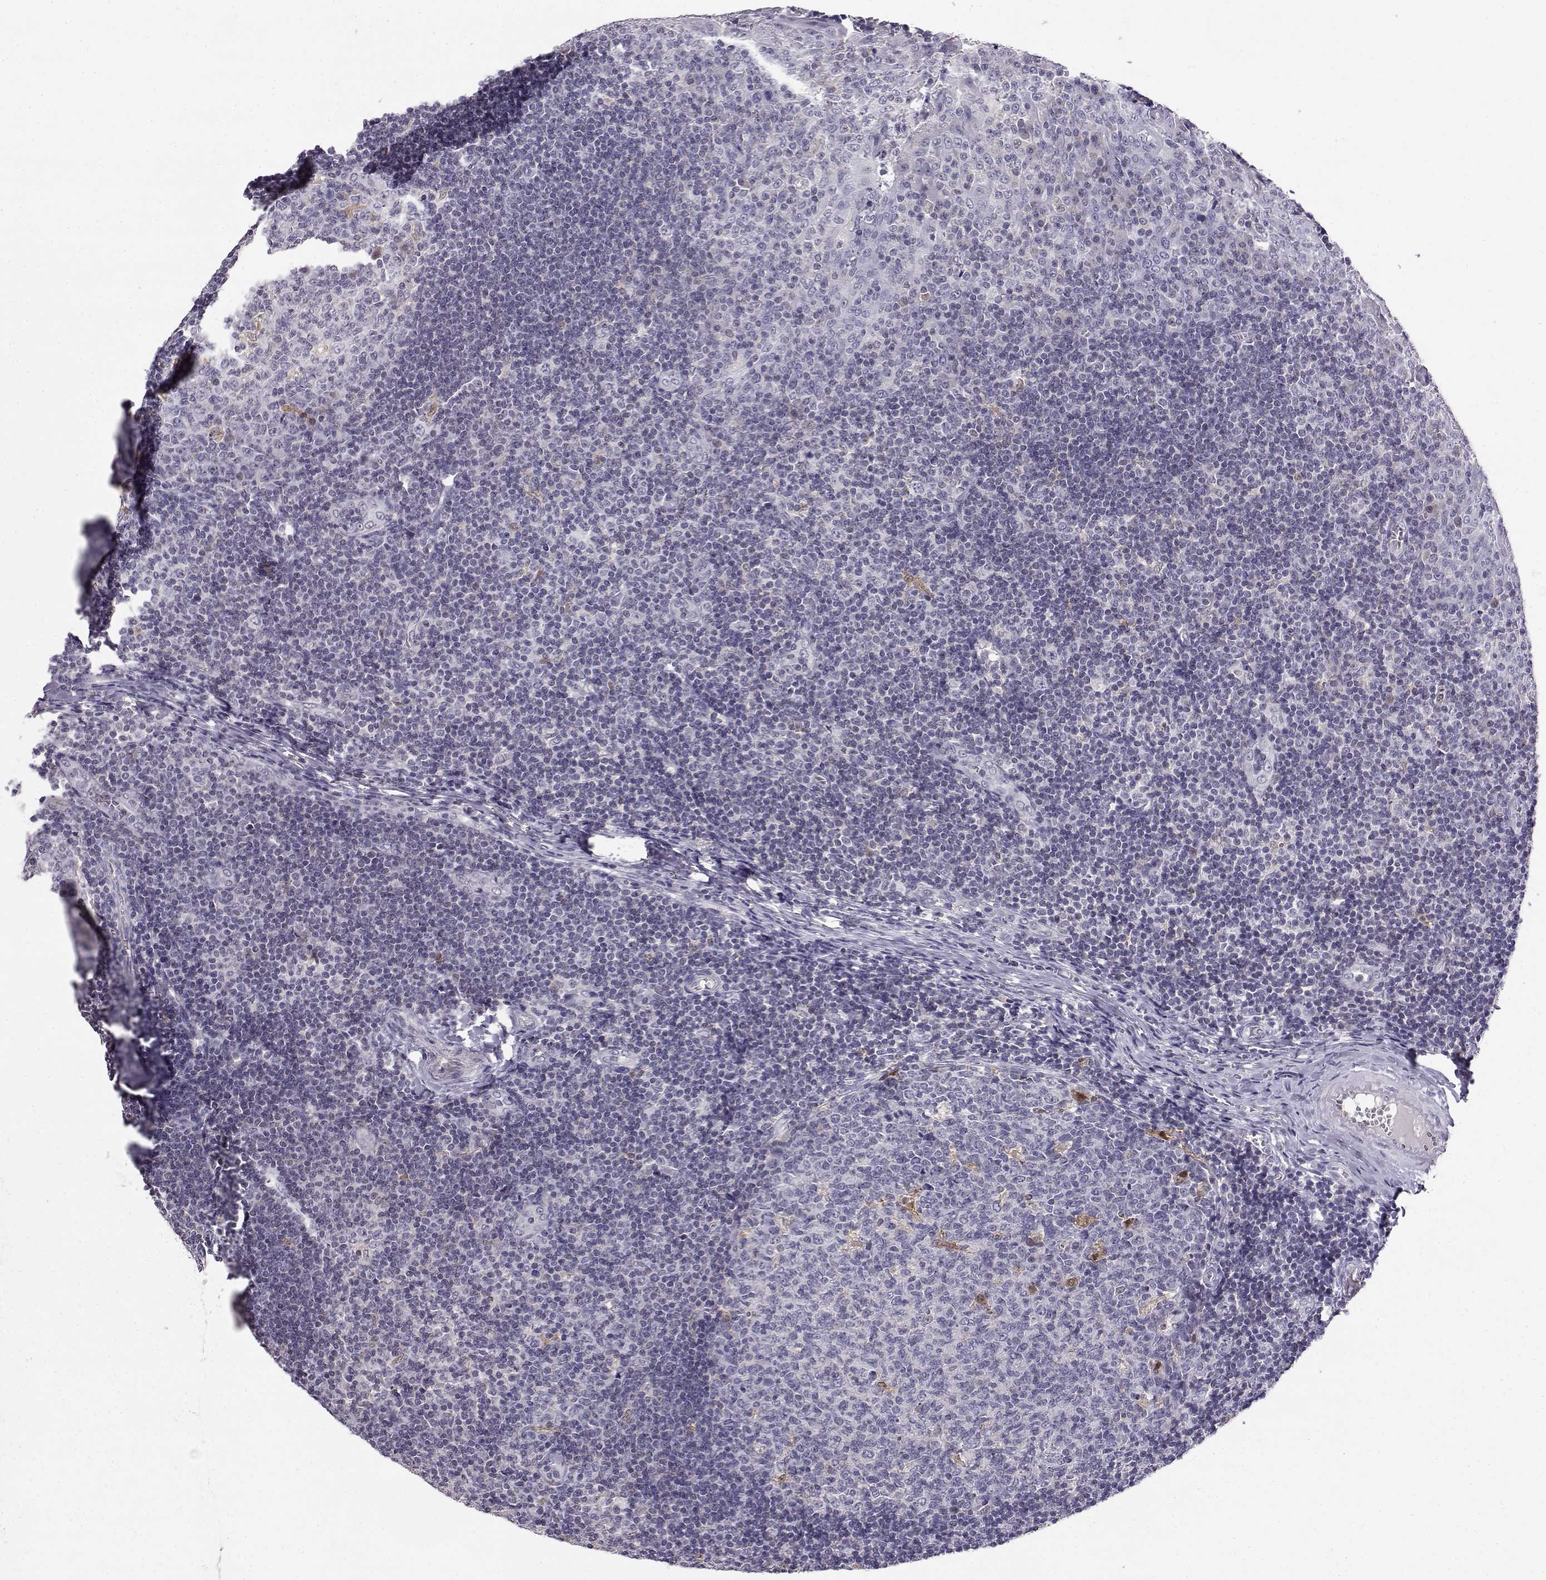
{"staining": {"intensity": "weak", "quantity": "<25%", "location": "cytoplasmic/membranous"}, "tissue": "tonsil", "cell_type": "Germinal center cells", "image_type": "normal", "snomed": [{"axis": "morphology", "description": "Normal tissue, NOS"}, {"axis": "topography", "description": "Tonsil"}], "caption": "The micrograph displays no significant positivity in germinal center cells of tonsil.", "gene": "AKR1B1", "patient": {"sex": "female", "age": 13}}